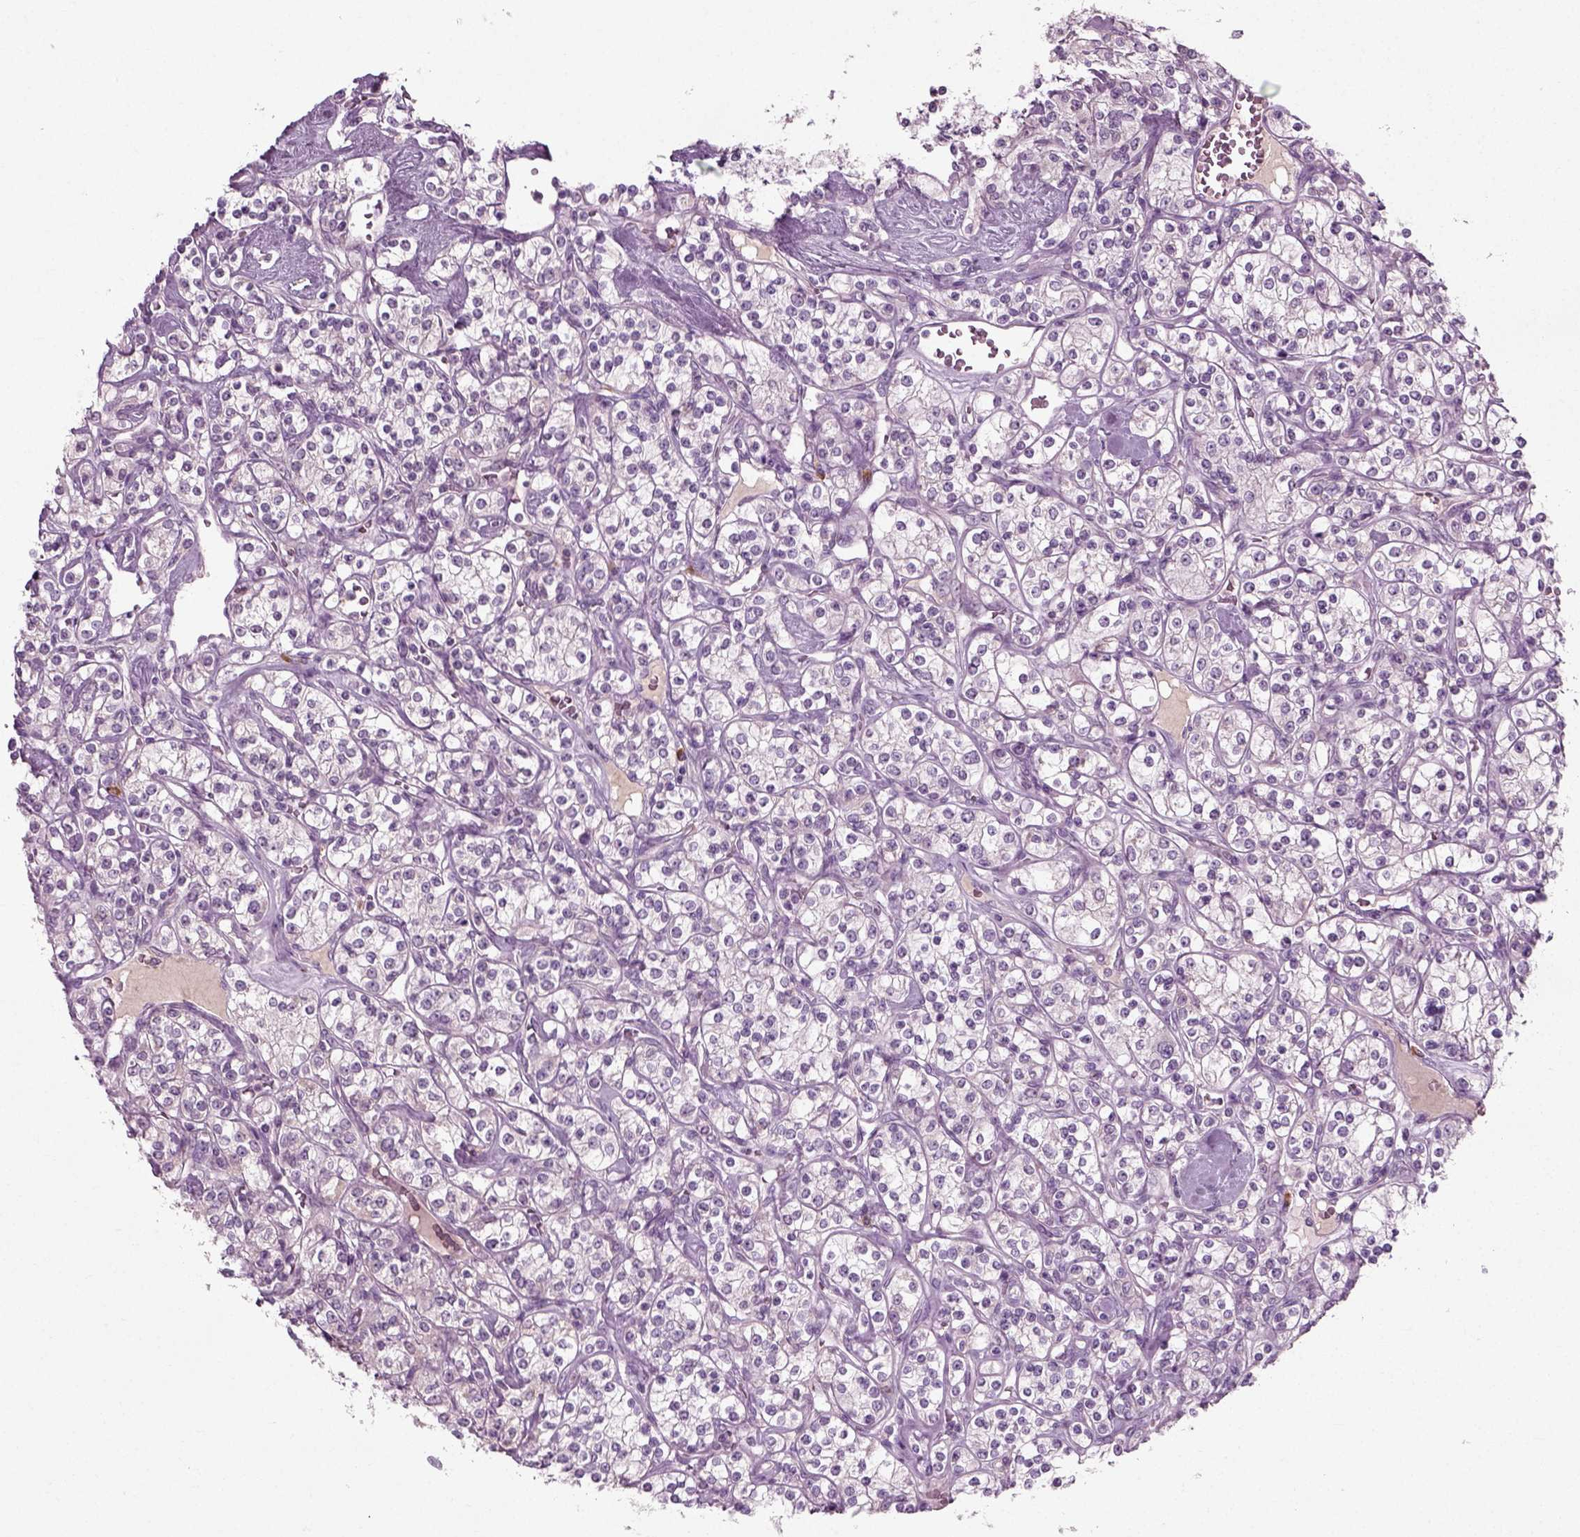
{"staining": {"intensity": "negative", "quantity": "none", "location": "none"}, "tissue": "renal cancer", "cell_type": "Tumor cells", "image_type": "cancer", "snomed": [{"axis": "morphology", "description": "Adenocarcinoma, NOS"}, {"axis": "topography", "description": "Kidney"}], "caption": "Renal adenocarcinoma was stained to show a protein in brown. There is no significant staining in tumor cells. The staining is performed using DAB brown chromogen with nuclei counter-stained in using hematoxylin.", "gene": "RND2", "patient": {"sex": "male", "age": 77}}